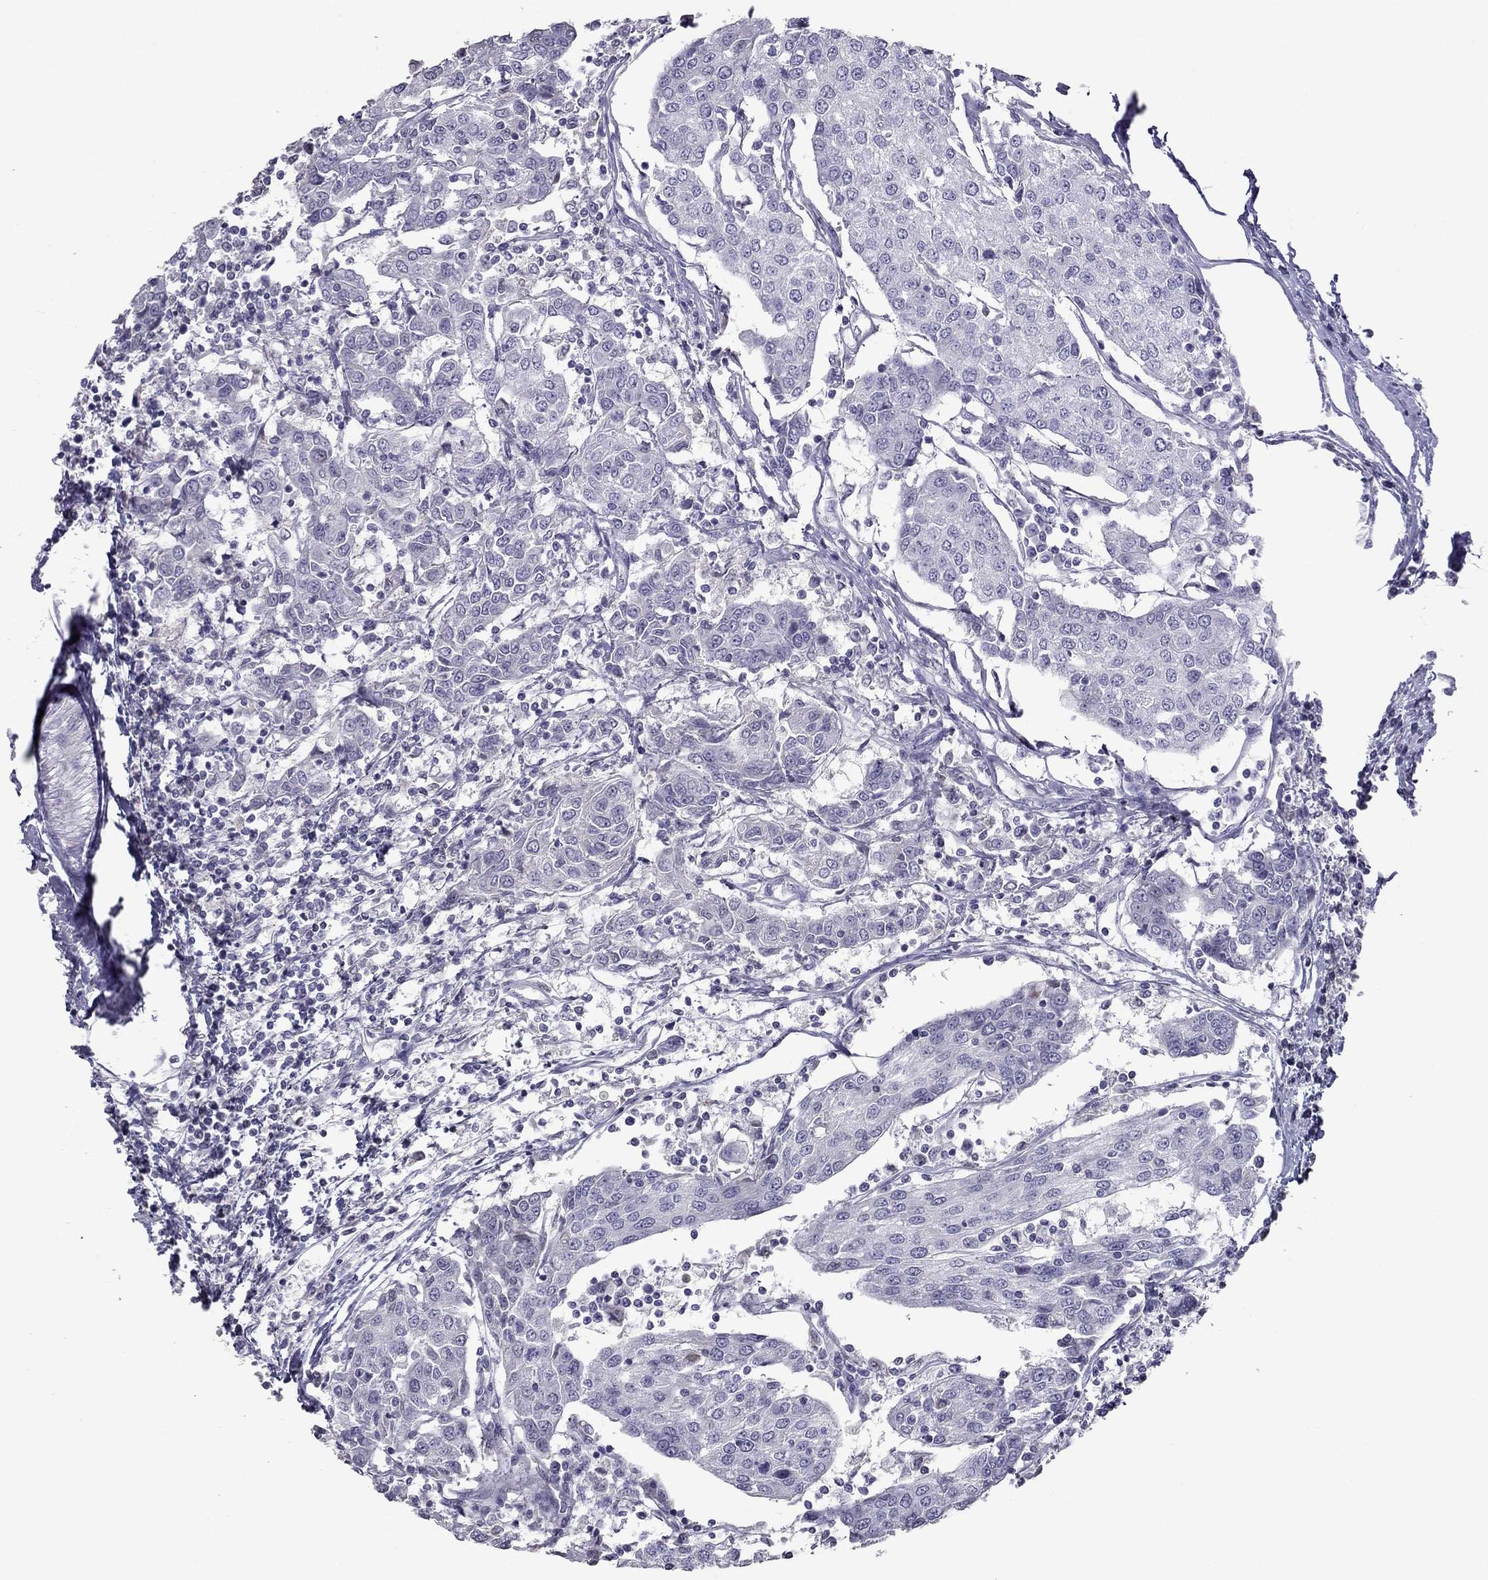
{"staining": {"intensity": "negative", "quantity": "none", "location": "none"}, "tissue": "urothelial cancer", "cell_type": "Tumor cells", "image_type": "cancer", "snomed": [{"axis": "morphology", "description": "Urothelial carcinoma, High grade"}, {"axis": "topography", "description": "Urinary bladder"}], "caption": "Immunohistochemistry (IHC) micrograph of neoplastic tissue: human urothelial carcinoma (high-grade) stained with DAB reveals no significant protein expression in tumor cells. (Stains: DAB immunohistochemistry (IHC) with hematoxylin counter stain, Microscopy: brightfield microscopy at high magnification).", "gene": "RGS8", "patient": {"sex": "female", "age": 85}}